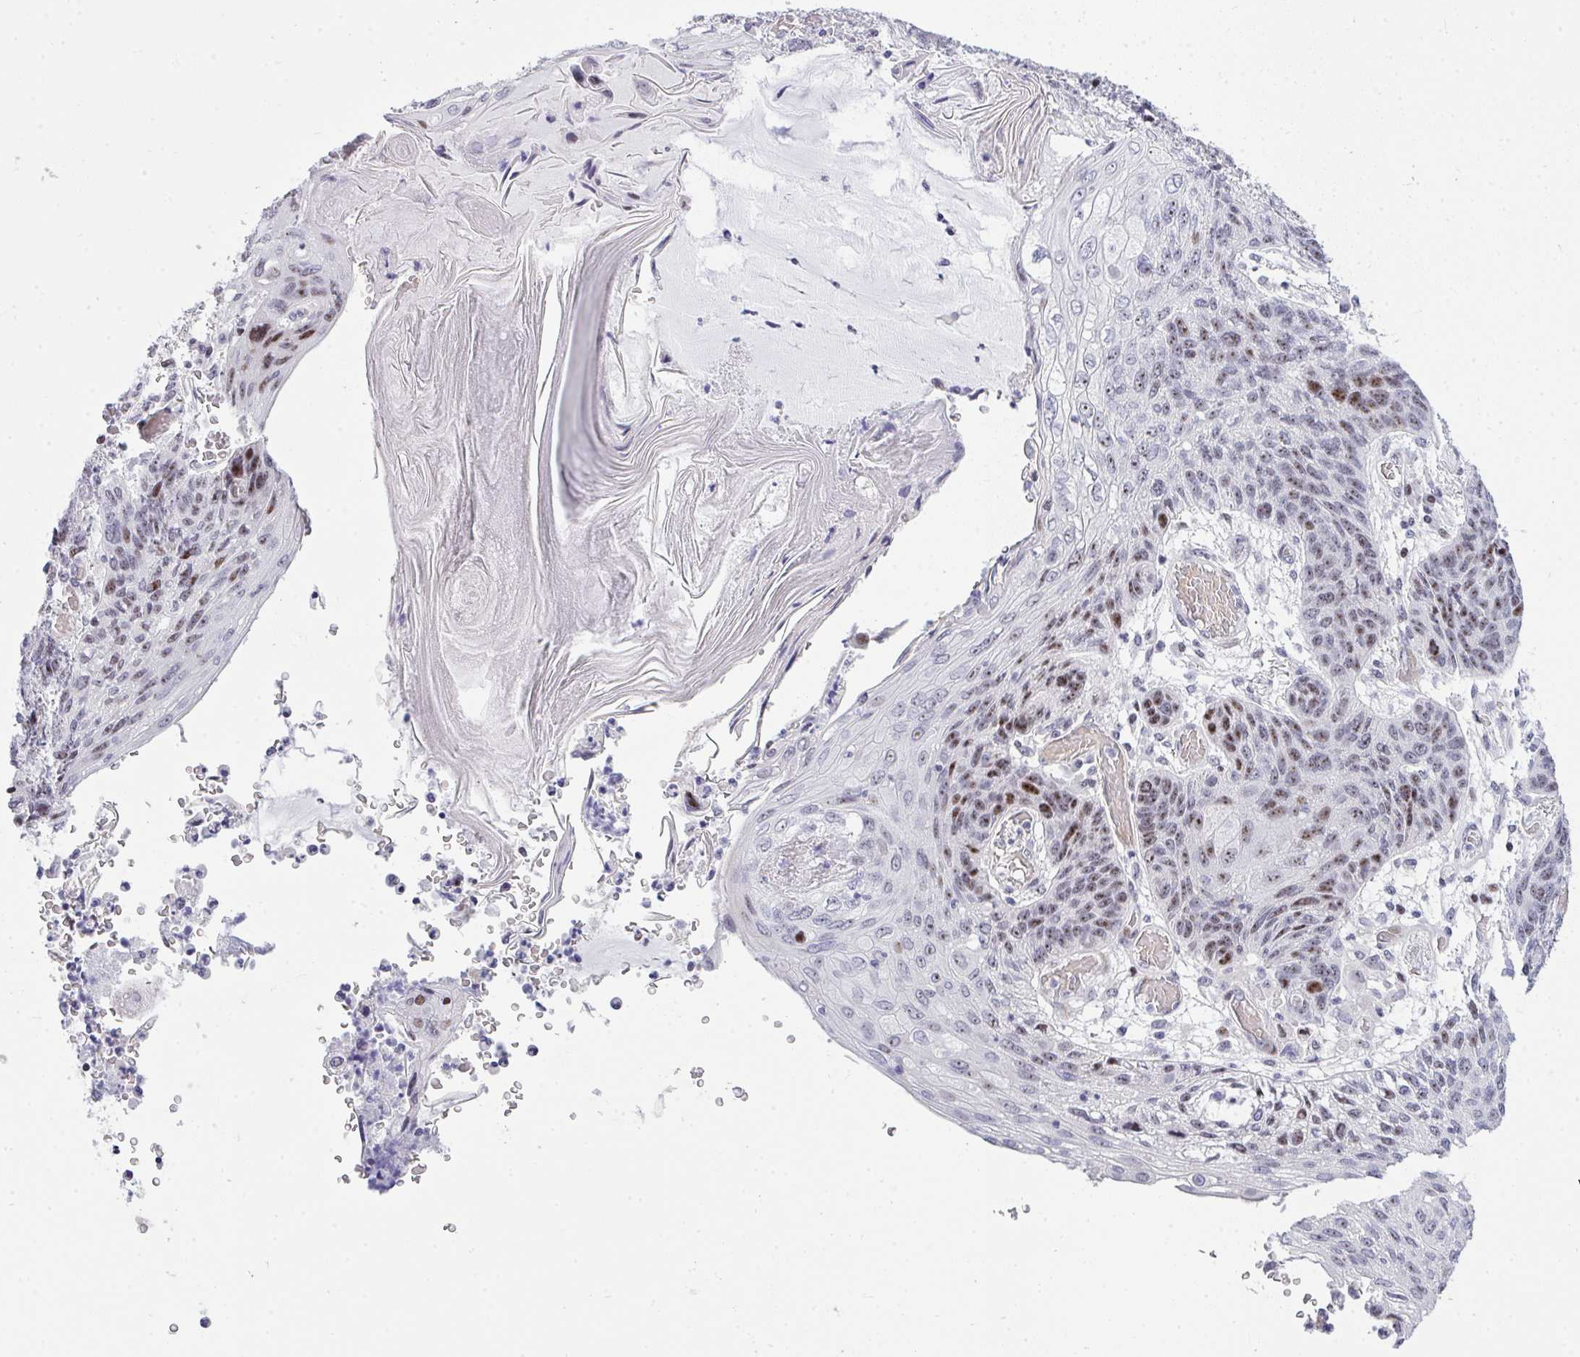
{"staining": {"intensity": "moderate", "quantity": ">75%", "location": "nuclear"}, "tissue": "lung cancer", "cell_type": "Tumor cells", "image_type": "cancer", "snomed": [{"axis": "morphology", "description": "Squamous cell carcinoma, NOS"}, {"axis": "morphology", "description": "Squamous cell carcinoma, metastatic, NOS"}, {"axis": "topography", "description": "Lymph node"}, {"axis": "topography", "description": "Lung"}], "caption": "Human lung cancer stained for a protein (brown) exhibits moderate nuclear positive staining in about >75% of tumor cells.", "gene": "PLPPR3", "patient": {"sex": "male", "age": 41}}